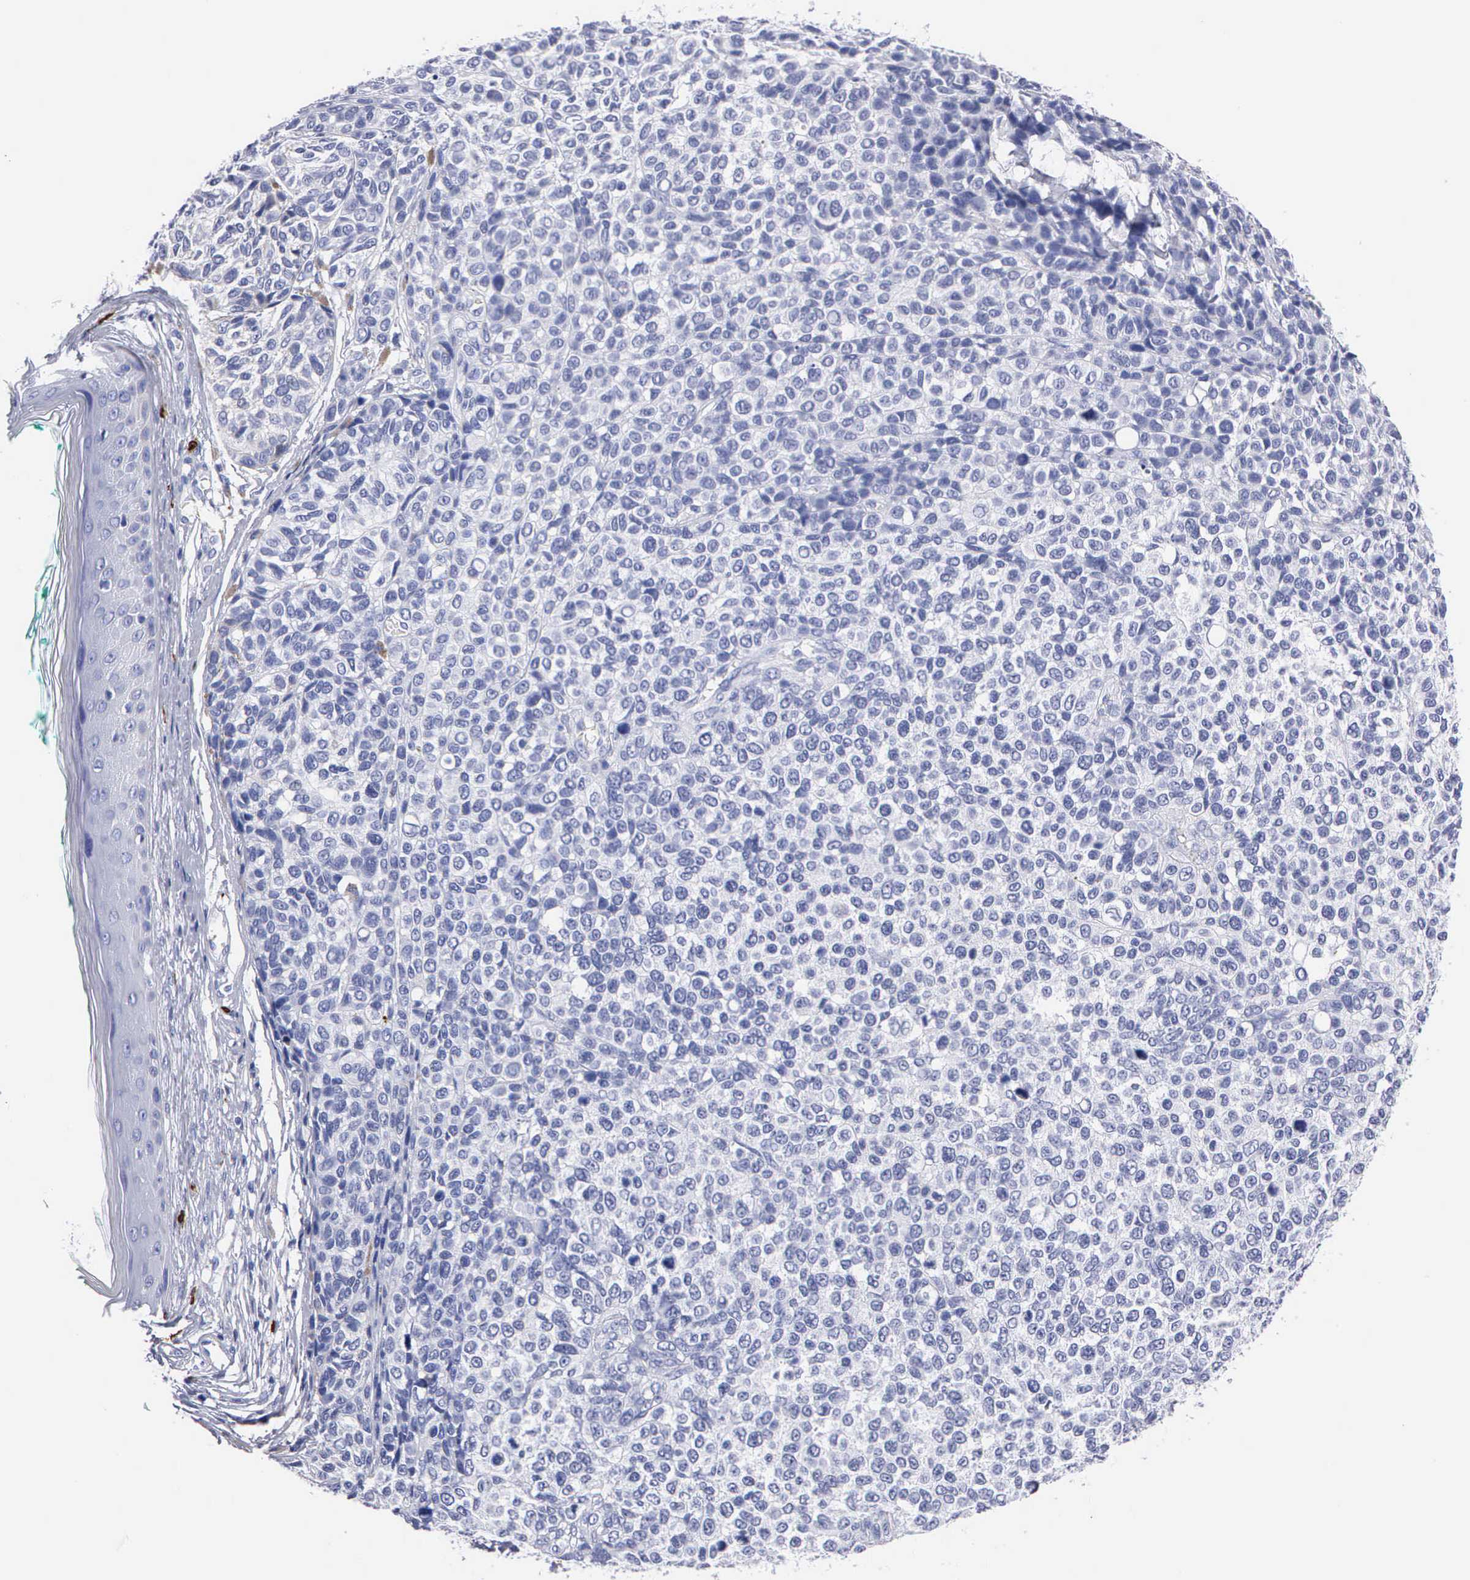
{"staining": {"intensity": "negative", "quantity": "none", "location": "none"}, "tissue": "melanoma", "cell_type": "Tumor cells", "image_type": "cancer", "snomed": [{"axis": "morphology", "description": "Malignant melanoma, NOS"}, {"axis": "topography", "description": "Skin"}], "caption": "This micrograph is of melanoma stained with immunohistochemistry to label a protein in brown with the nuclei are counter-stained blue. There is no staining in tumor cells.", "gene": "CTSG", "patient": {"sex": "female", "age": 85}}